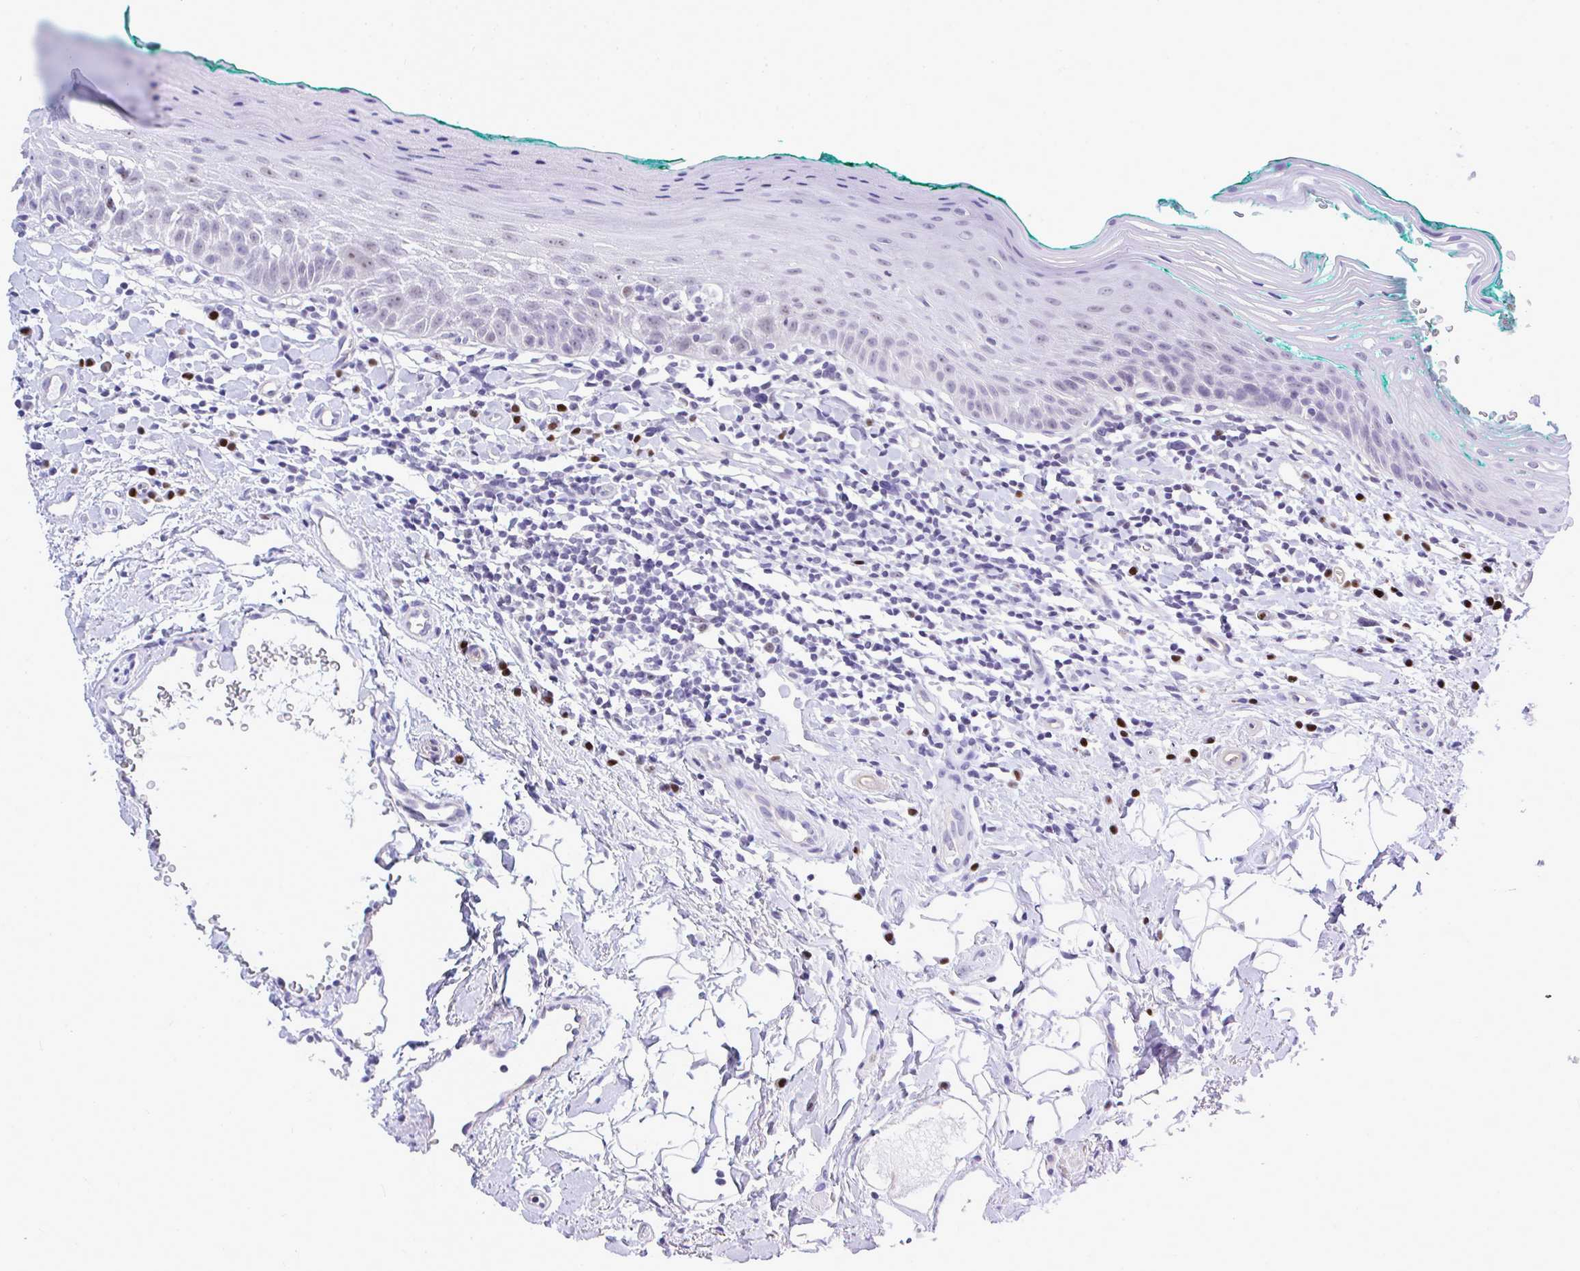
{"staining": {"intensity": "negative", "quantity": "none", "location": "none"}, "tissue": "oral mucosa", "cell_type": "Squamous epithelial cells", "image_type": "normal", "snomed": [{"axis": "morphology", "description": "Normal tissue, NOS"}, {"axis": "topography", "description": "Oral tissue"}, {"axis": "topography", "description": "Tounge, NOS"}], "caption": "Immunohistochemical staining of unremarkable oral mucosa displays no significant staining in squamous epithelial cells. Nuclei are stained in blue.", "gene": "SLC25A51", "patient": {"sex": "male", "age": 83}}